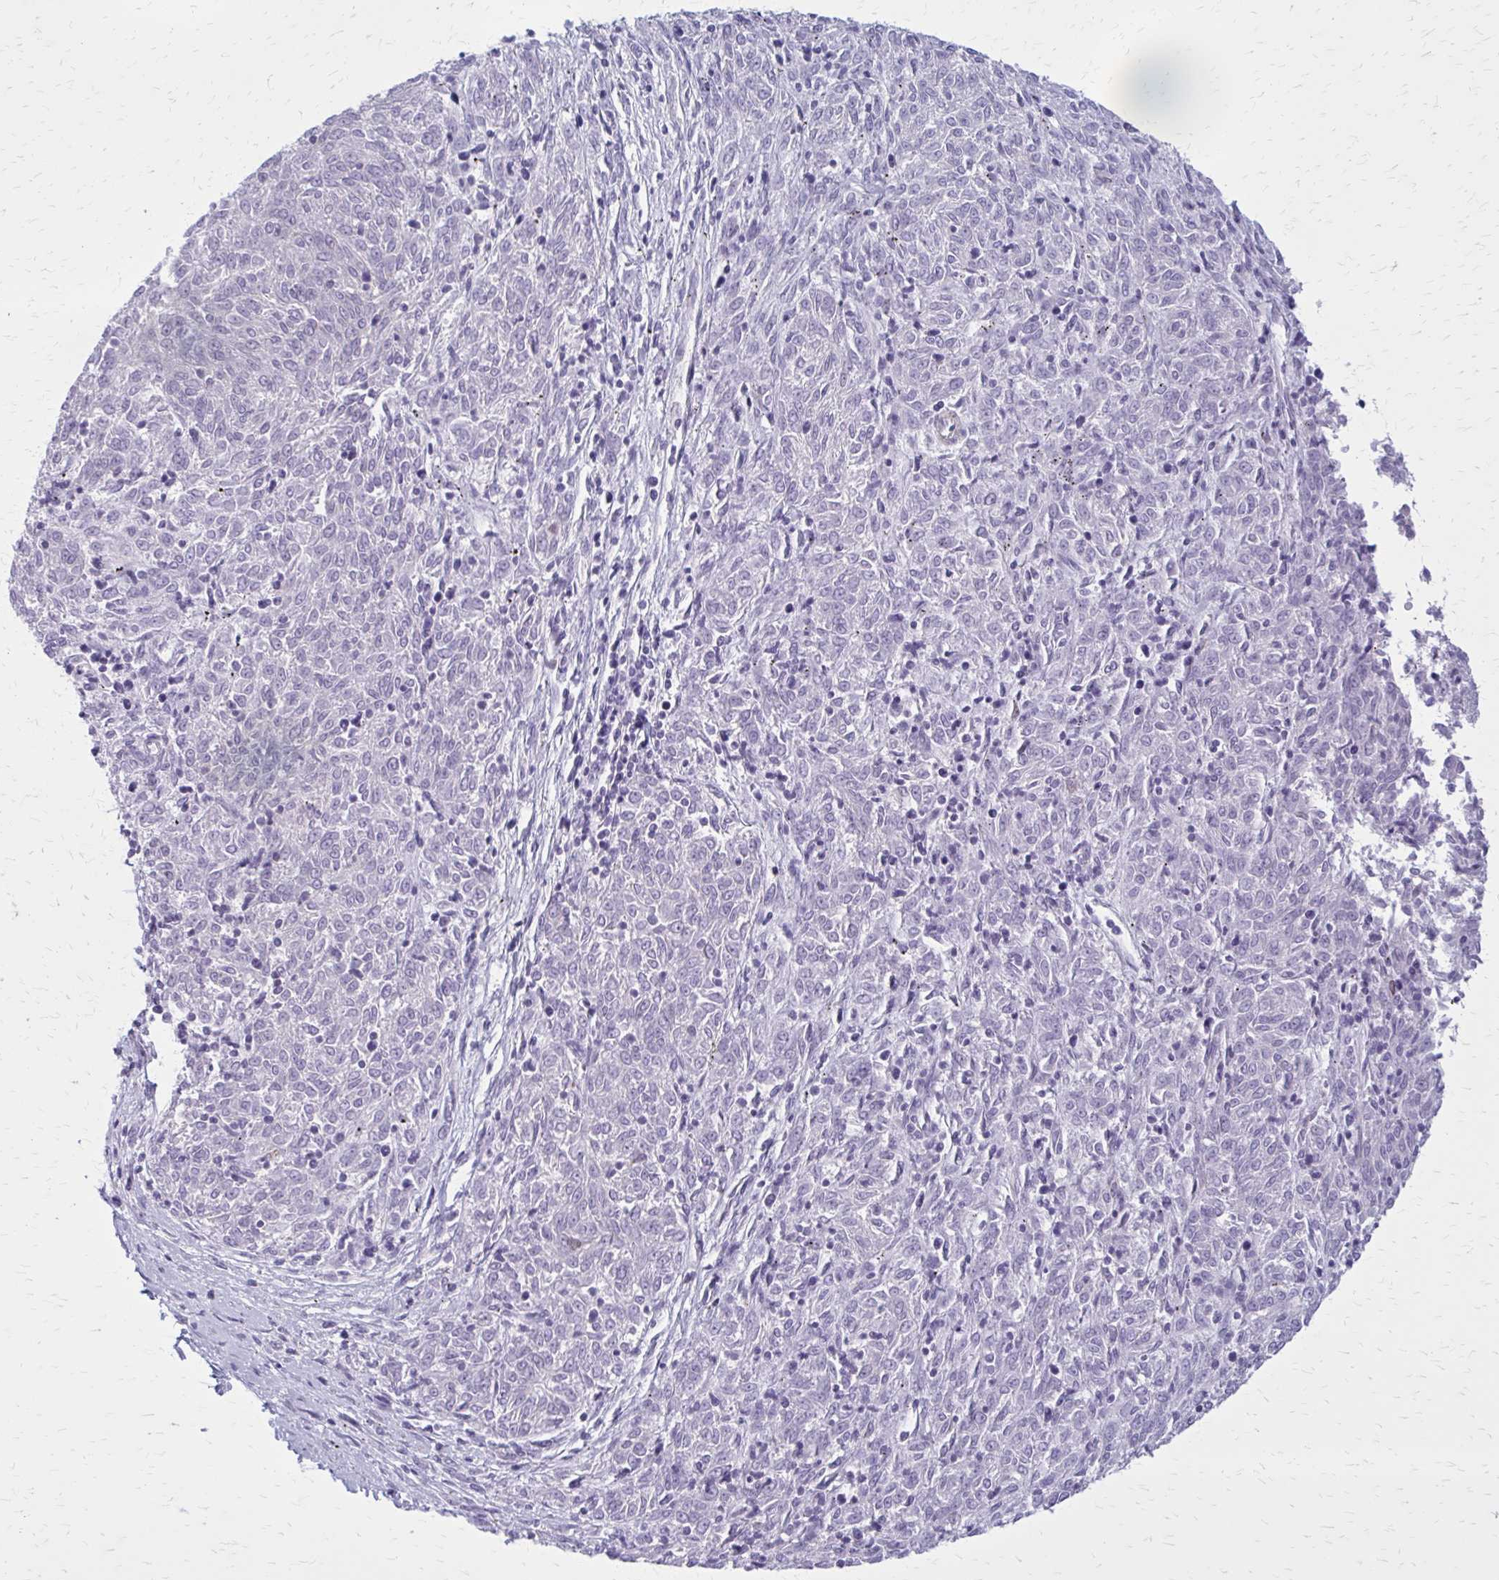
{"staining": {"intensity": "negative", "quantity": "none", "location": "none"}, "tissue": "melanoma", "cell_type": "Tumor cells", "image_type": "cancer", "snomed": [{"axis": "morphology", "description": "Malignant melanoma, NOS"}, {"axis": "topography", "description": "Skin"}], "caption": "Protein analysis of melanoma demonstrates no significant positivity in tumor cells.", "gene": "PITPNM1", "patient": {"sex": "female", "age": 72}}